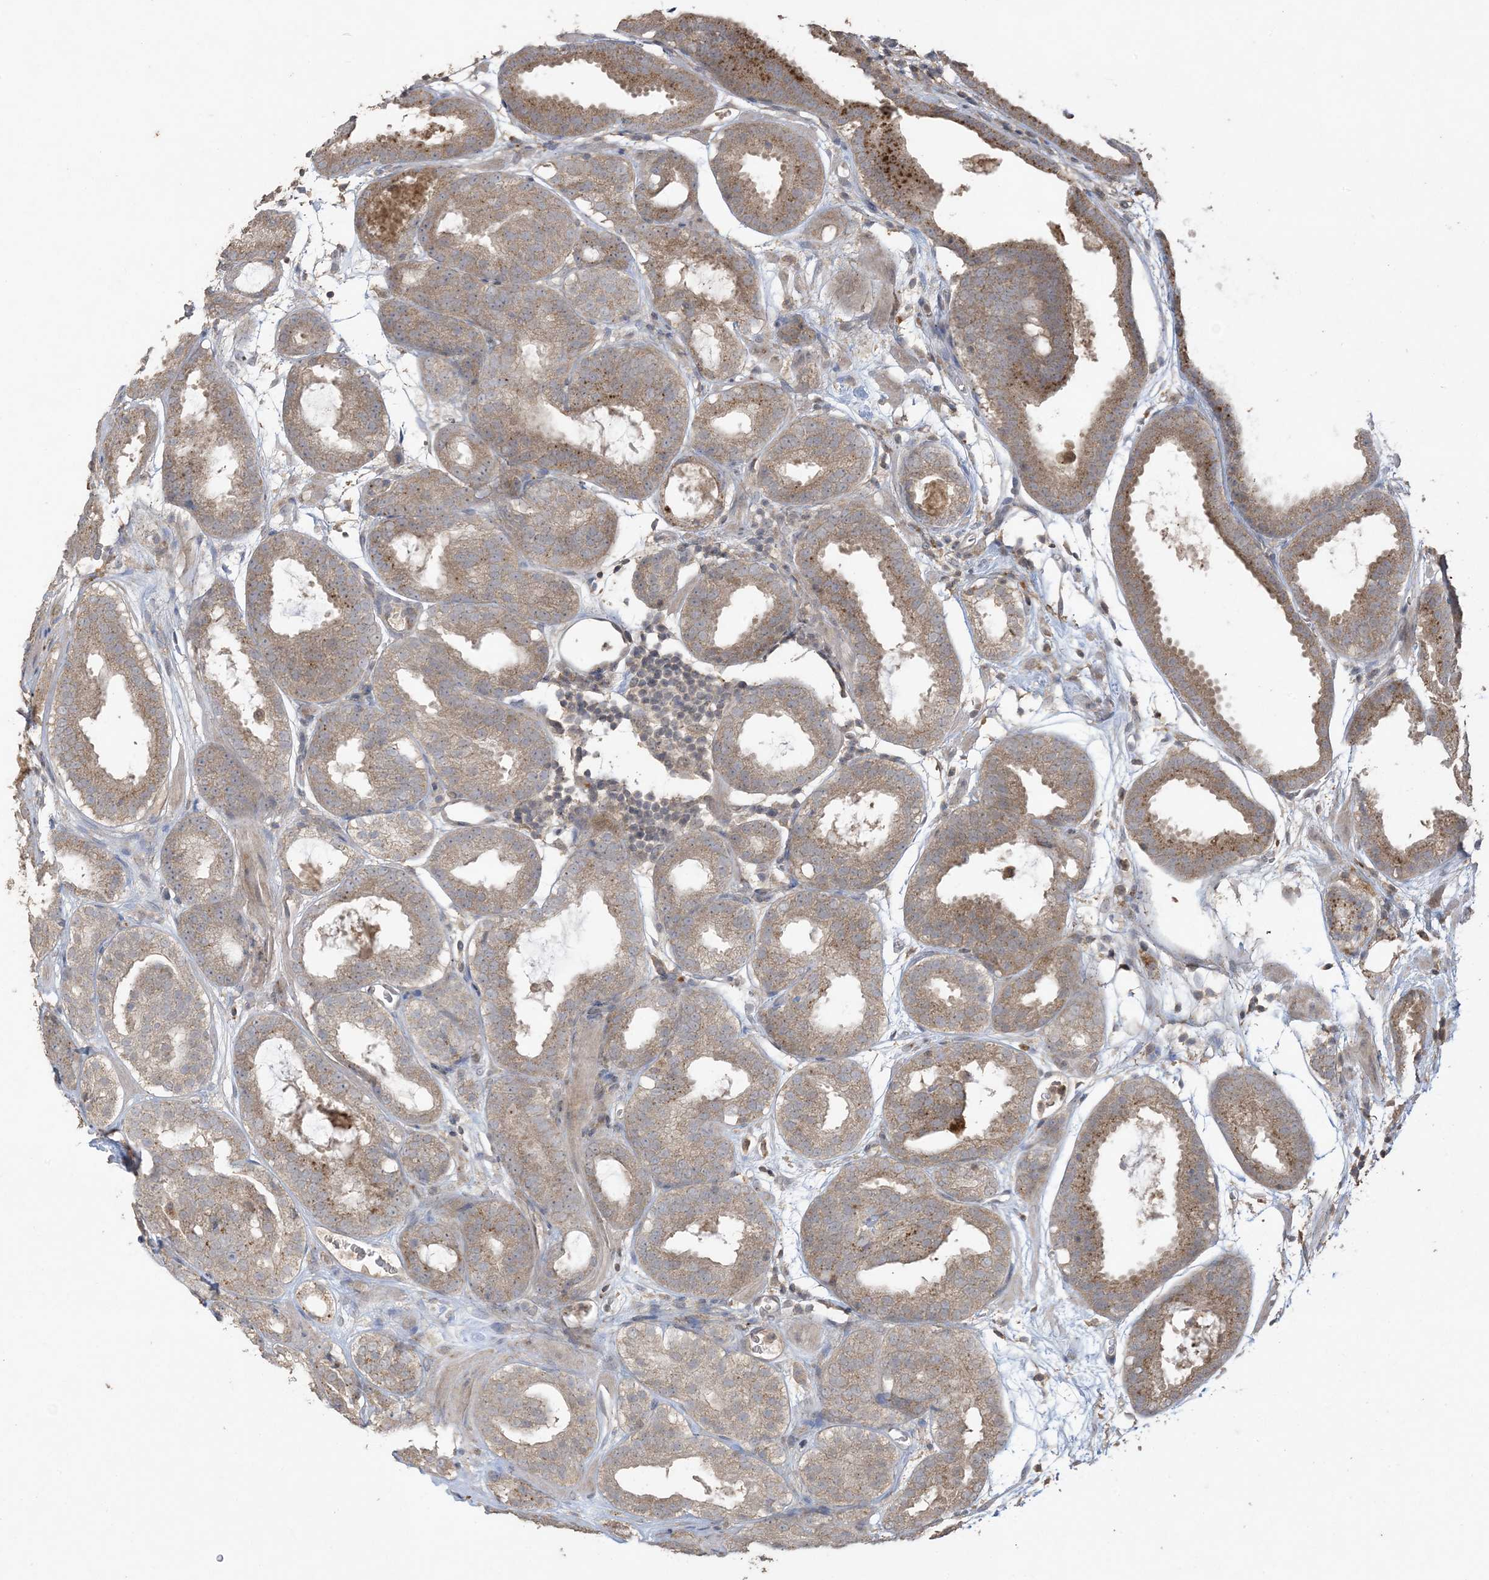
{"staining": {"intensity": "moderate", "quantity": ">75%", "location": "cytoplasmic/membranous"}, "tissue": "prostate cancer", "cell_type": "Tumor cells", "image_type": "cancer", "snomed": [{"axis": "morphology", "description": "Adenocarcinoma, Low grade"}, {"axis": "topography", "description": "Prostate"}], "caption": "The immunohistochemical stain labels moderate cytoplasmic/membranous expression in tumor cells of prostate low-grade adenocarcinoma tissue.", "gene": "EFCAB8", "patient": {"sex": "male", "age": 69}}